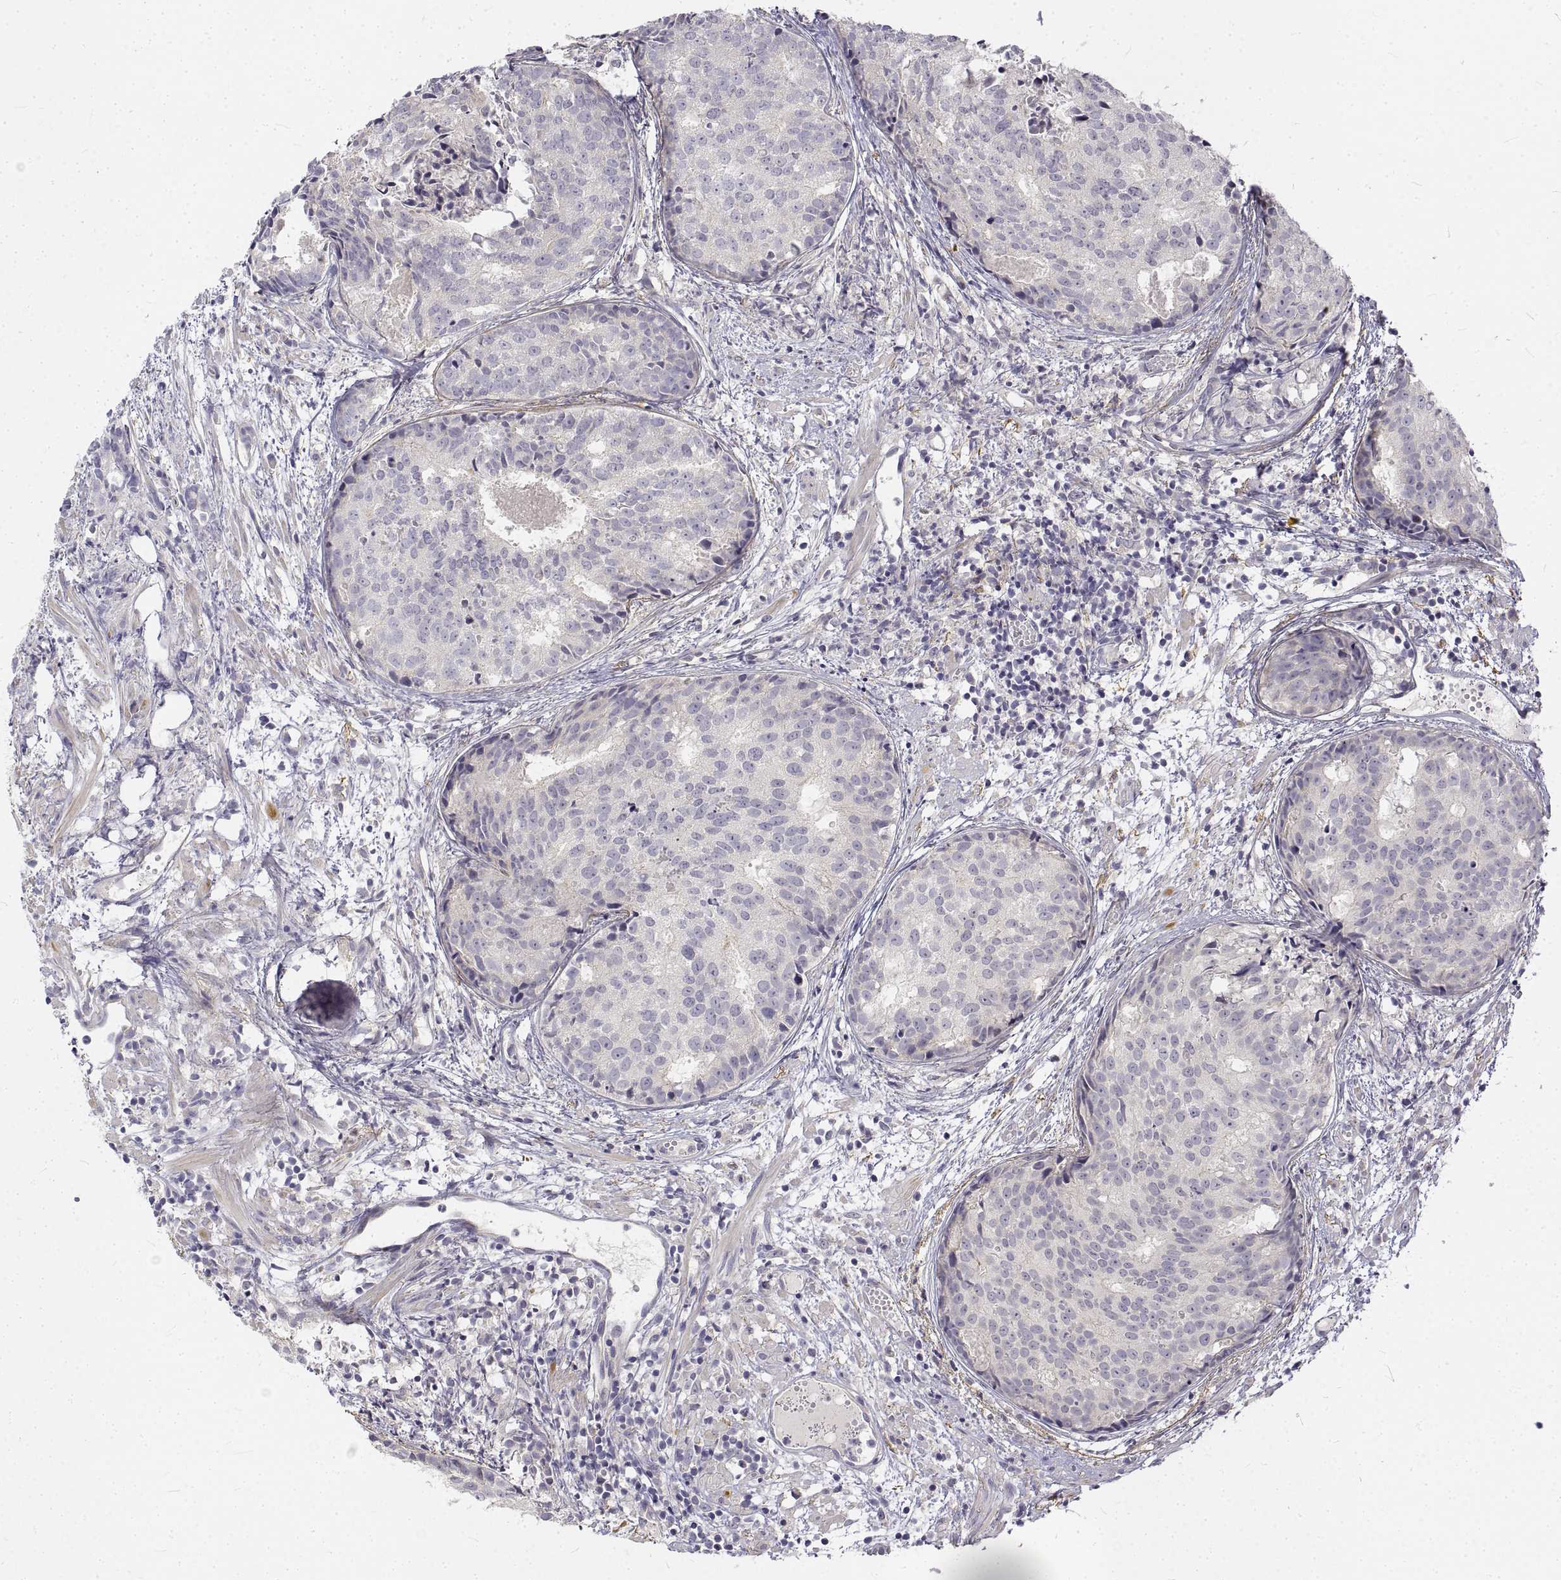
{"staining": {"intensity": "negative", "quantity": "none", "location": "none"}, "tissue": "prostate cancer", "cell_type": "Tumor cells", "image_type": "cancer", "snomed": [{"axis": "morphology", "description": "Adenocarcinoma, High grade"}, {"axis": "topography", "description": "Prostate"}], "caption": "Immunohistochemical staining of prostate cancer (adenocarcinoma (high-grade)) displays no significant positivity in tumor cells.", "gene": "ANO2", "patient": {"sex": "male", "age": 58}}